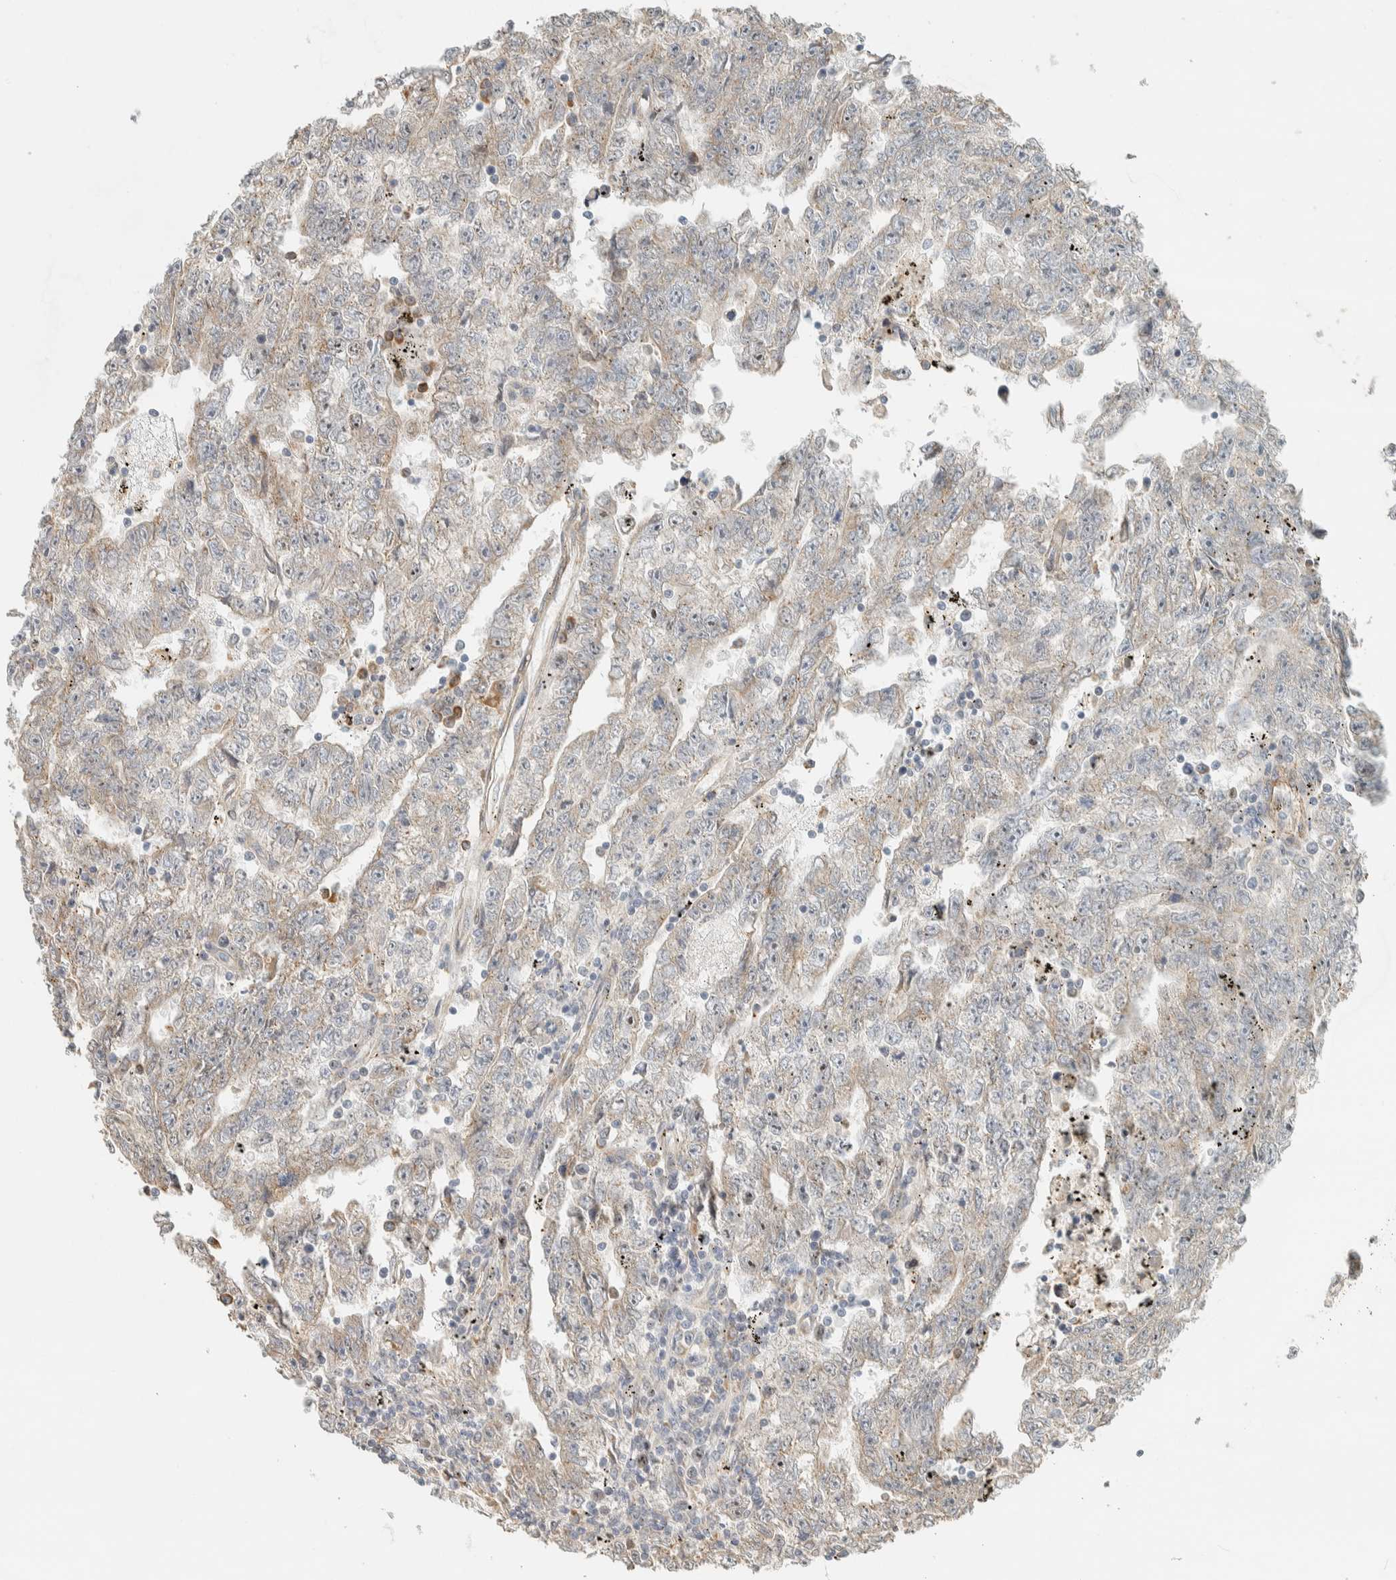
{"staining": {"intensity": "weak", "quantity": "25%-75%", "location": "cytoplasmic/membranous"}, "tissue": "testis cancer", "cell_type": "Tumor cells", "image_type": "cancer", "snomed": [{"axis": "morphology", "description": "Carcinoma, Embryonal, NOS"}, {"axis": "topography", "description": "Testis"}], "caption": "Immunohistochemistry (DAB (3,3'-diaminobenzidine)) staining of testis embryonal carcinoma reveals weak cytoplasmic/membranous protein positivity in approximately 25%-75% of tumor cells.", "gene": "KLHL40", "patient": {"sex": "male", "age": 25}}